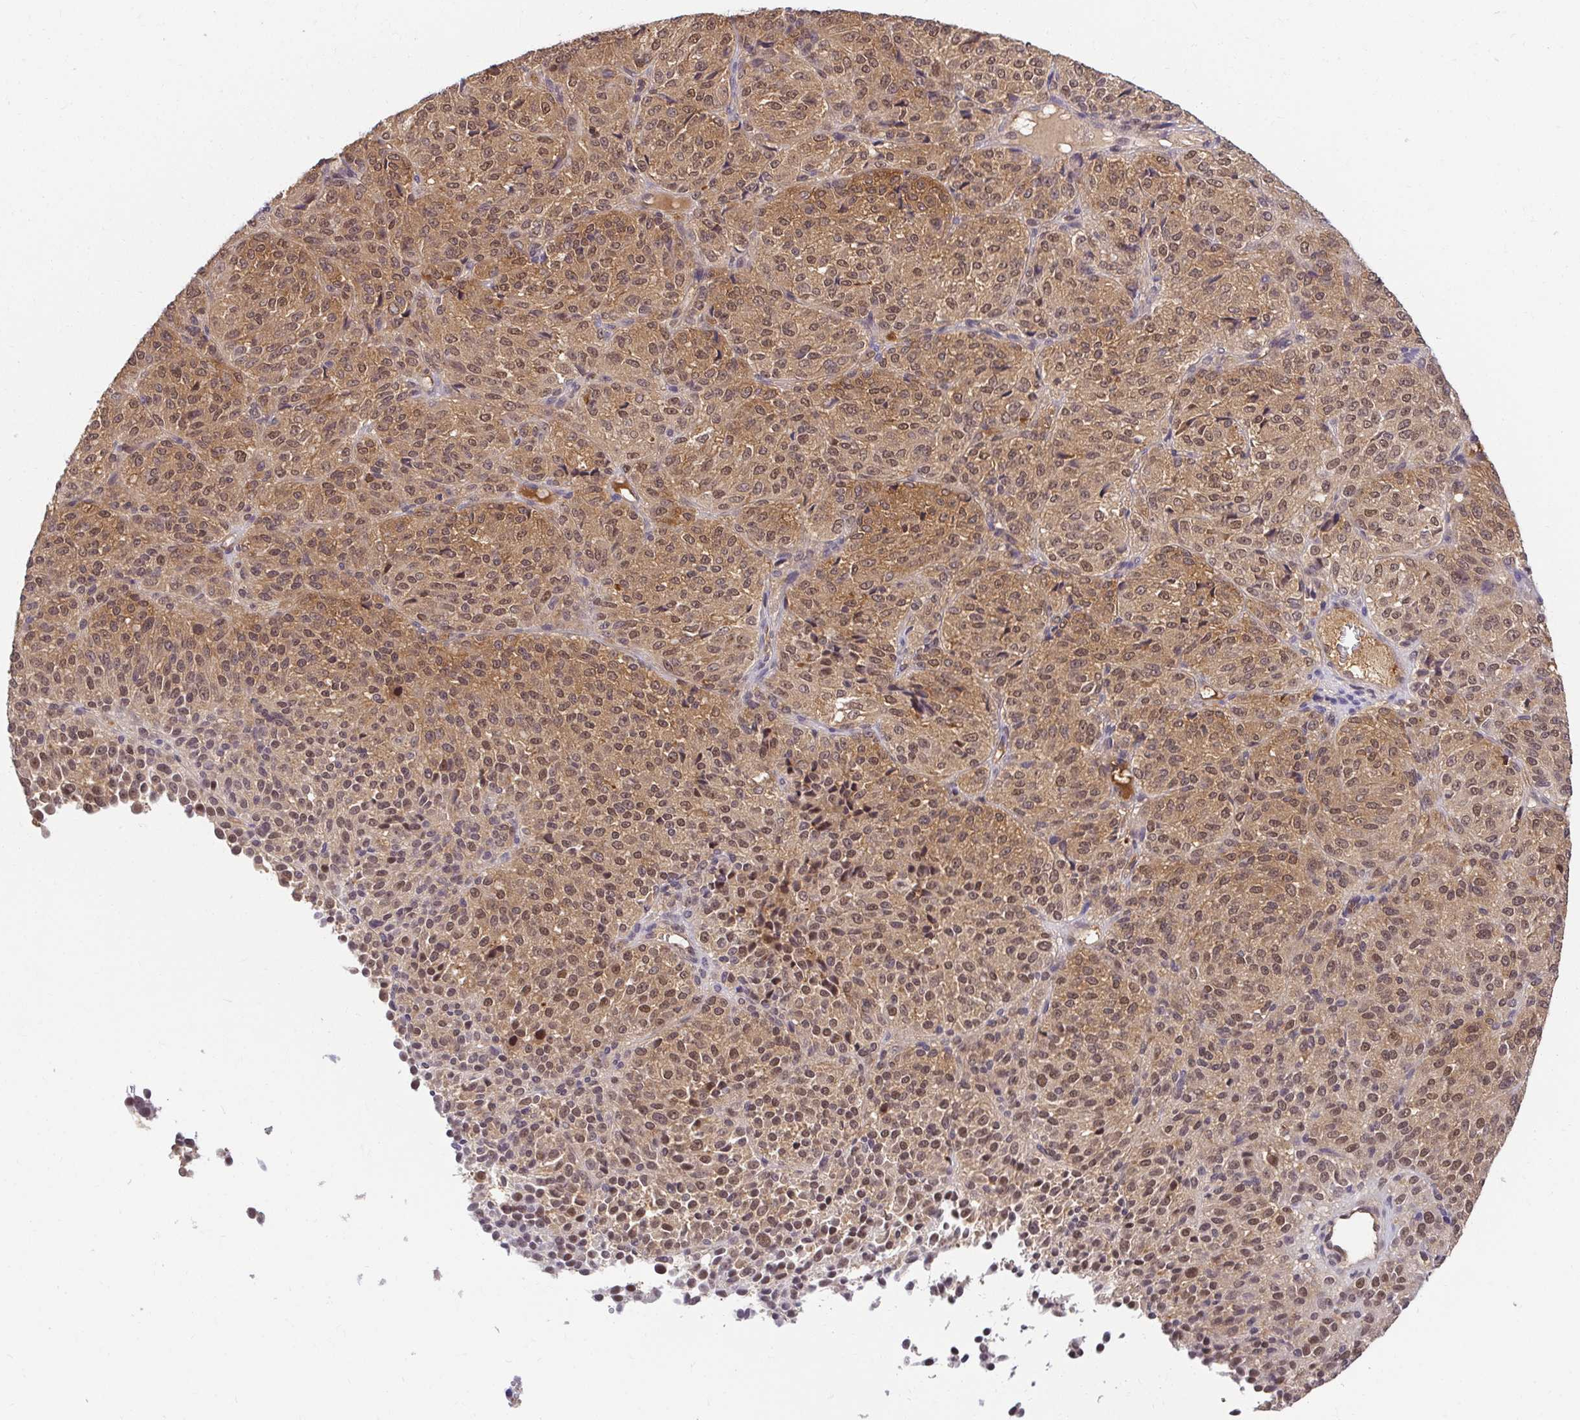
{"staining": {"intensity": "moderate", "quantity": ">75%", "location": "cytoplasmic/membranous,nuclear"}, "tissue": "melanoma", "cell_type": "Tumor cells", "image_type": "cancer", "snomed": [{"axis": "morphology", "description": "Malignant melanoma, Metastatic site"}, {"axis": "topography", "description": "Brain"}], "caption": "A photomicrograph of human melanoma stained for a protein reveals moderate cytoplasmic/membranous and nuclear brown staining in tumor cells.", "gene": "PSMA4", "patient": {"sex": "female", "age": 56}}